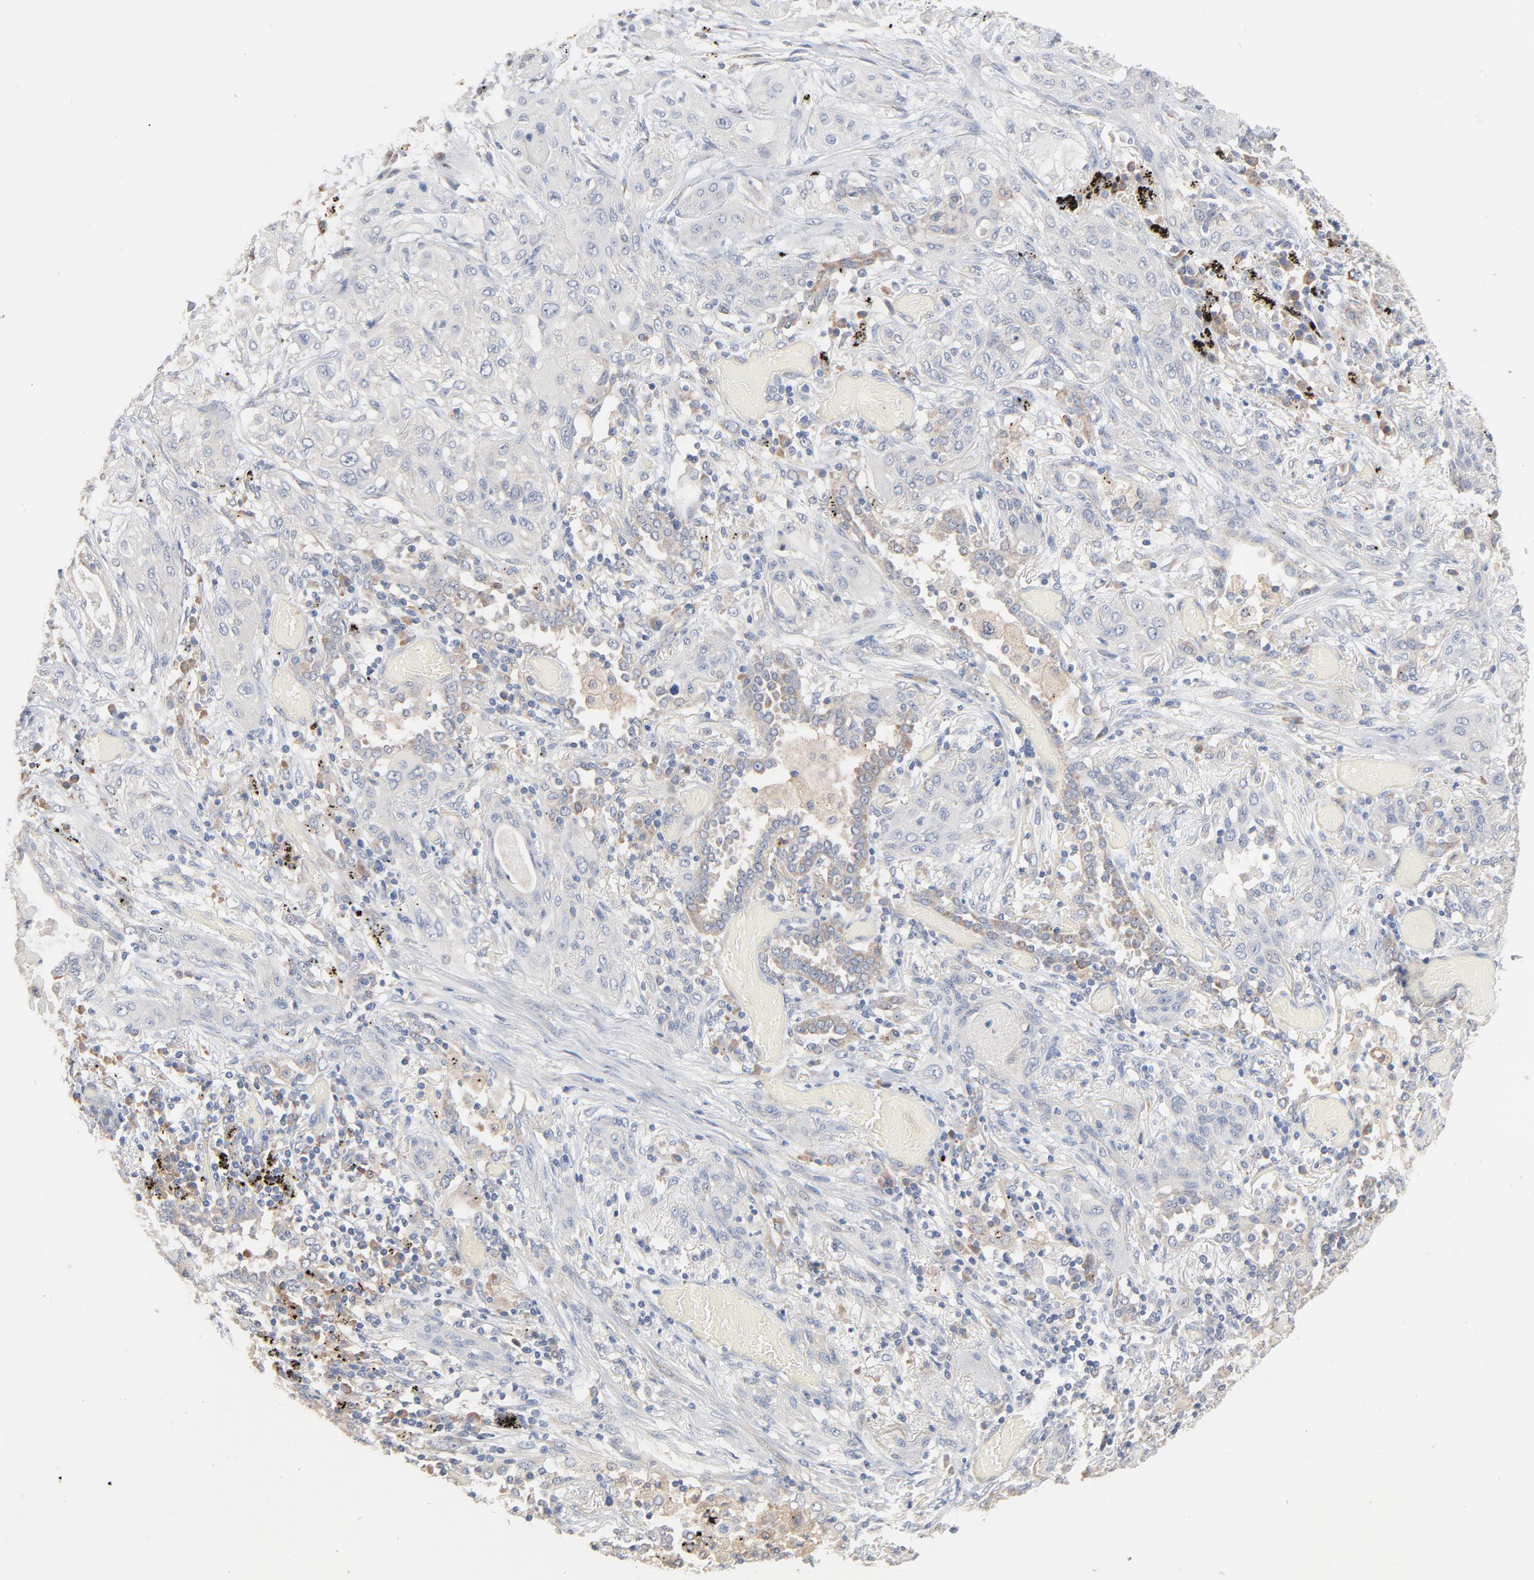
{"staining": {"intensity": "negative", "quantity": "none", "location": "none"}, "tissue": "lung cancer", "cell_type": "Tumor cells", "image_type": "cancer", "snomed": [{"axis": "morphology", "description": "Squamous cell carcinoma, NOS"}, {"axis": "topography", "description": "Lung"}], "caption": "Human lung cancer stained for a protein using IHC demonstrates no staining in tumor cells.", "gene": "ZDHHC8", "patient": {"sex": "female", "age": 47}}